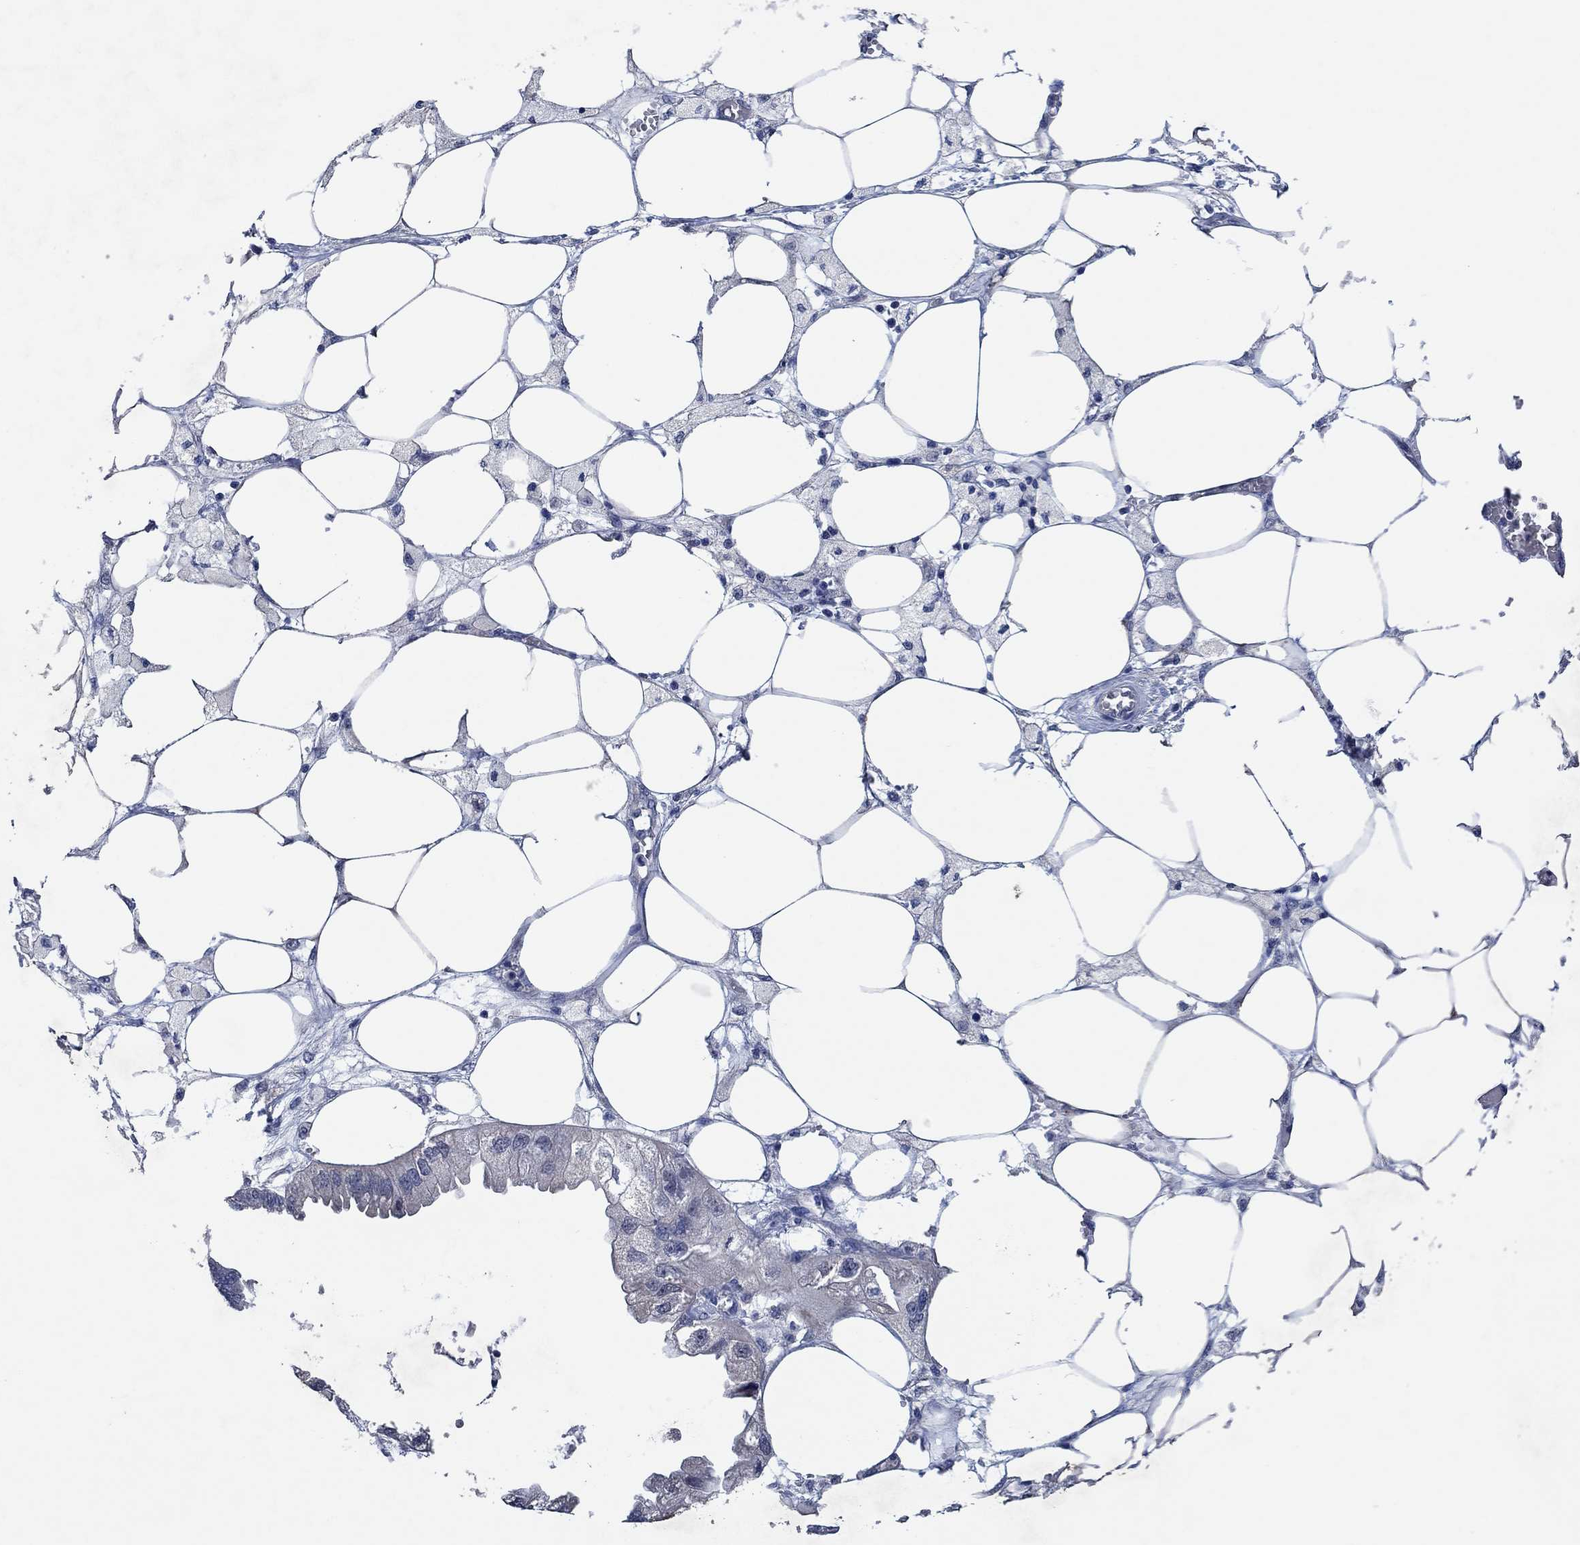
{"staining": {"intensity": "negative", "quantity": "none", "location": "none"}, "tissue": "endometrial cancer", "cell_type": "Tumor cells", "image_type": "cancer", "snomed": [{"axis": "morphology", "description": "Adenocarcinoma, NOS"}, {"axis": "morphology", "description": "Adenocarcinoma, metastatic, NOS"}, {"axis": "topography", "description": "Adipose tissue"}, {"axis": "topography", "description": "Endometrium"}], "caption": "Tumor cells show no significant staining in endometrial metastatic adenocarcinoma.", "gene": "PRRT3", "patient": {"sex": "female", "age": 67}}